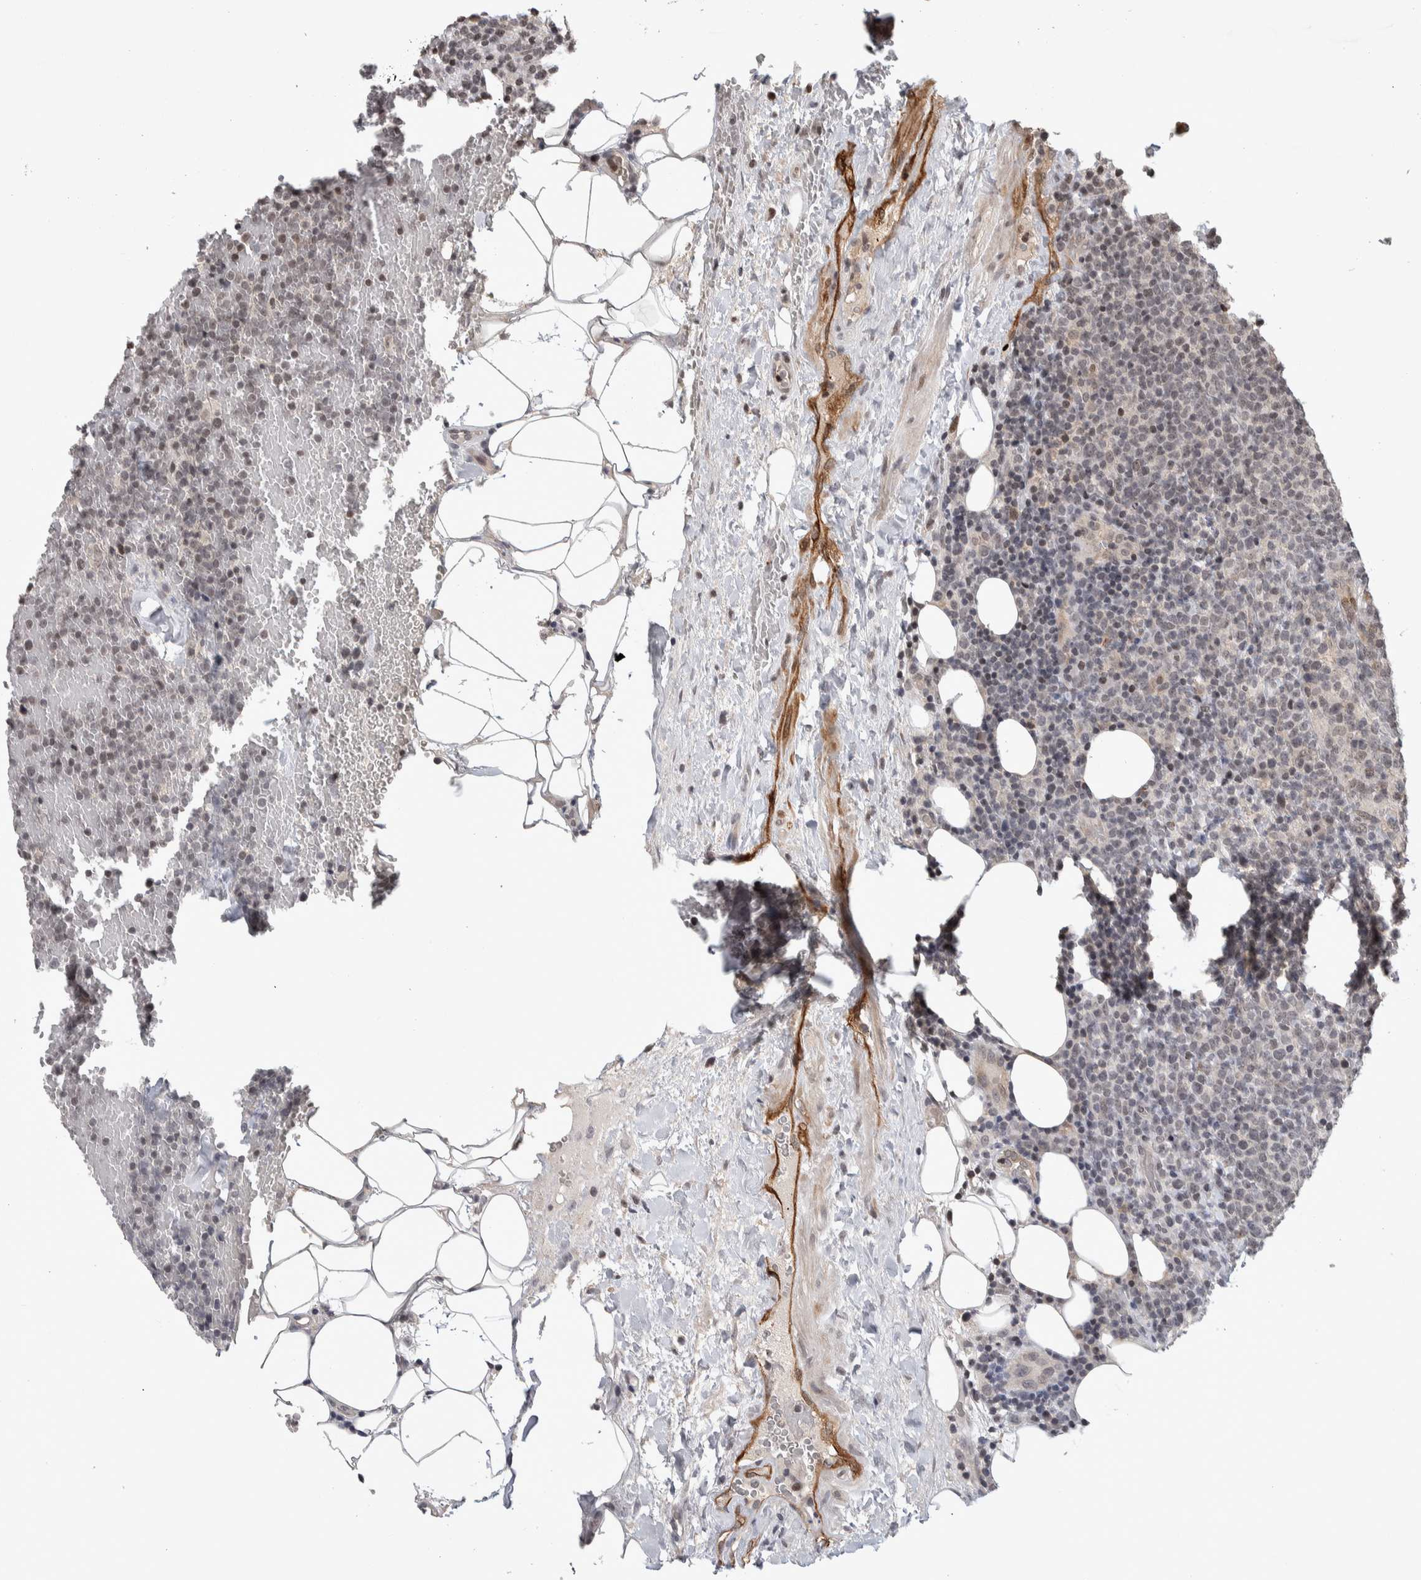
{"staining": {"intensity": "weak", "quantity": "25%-75%", "location": "nuclear"}, "tissue": "lymphoma", "cell_type": "Tumor cells", "image_type": "cancer", "snomed": [{"axis": "morphology", "description": "Malignant lymphoma, non-Hodgkin's type, High grade"}, {"axis": "topography", "description": "Lymph node"}], "caption": "Approximately 25%-75% of tumor cells in lymphoma display weak nuclear protein expression as visualized by brown immunohistochemical staining.", "gene": "ZSCAN21", "patient": {"sex": "male", "age": 61}}